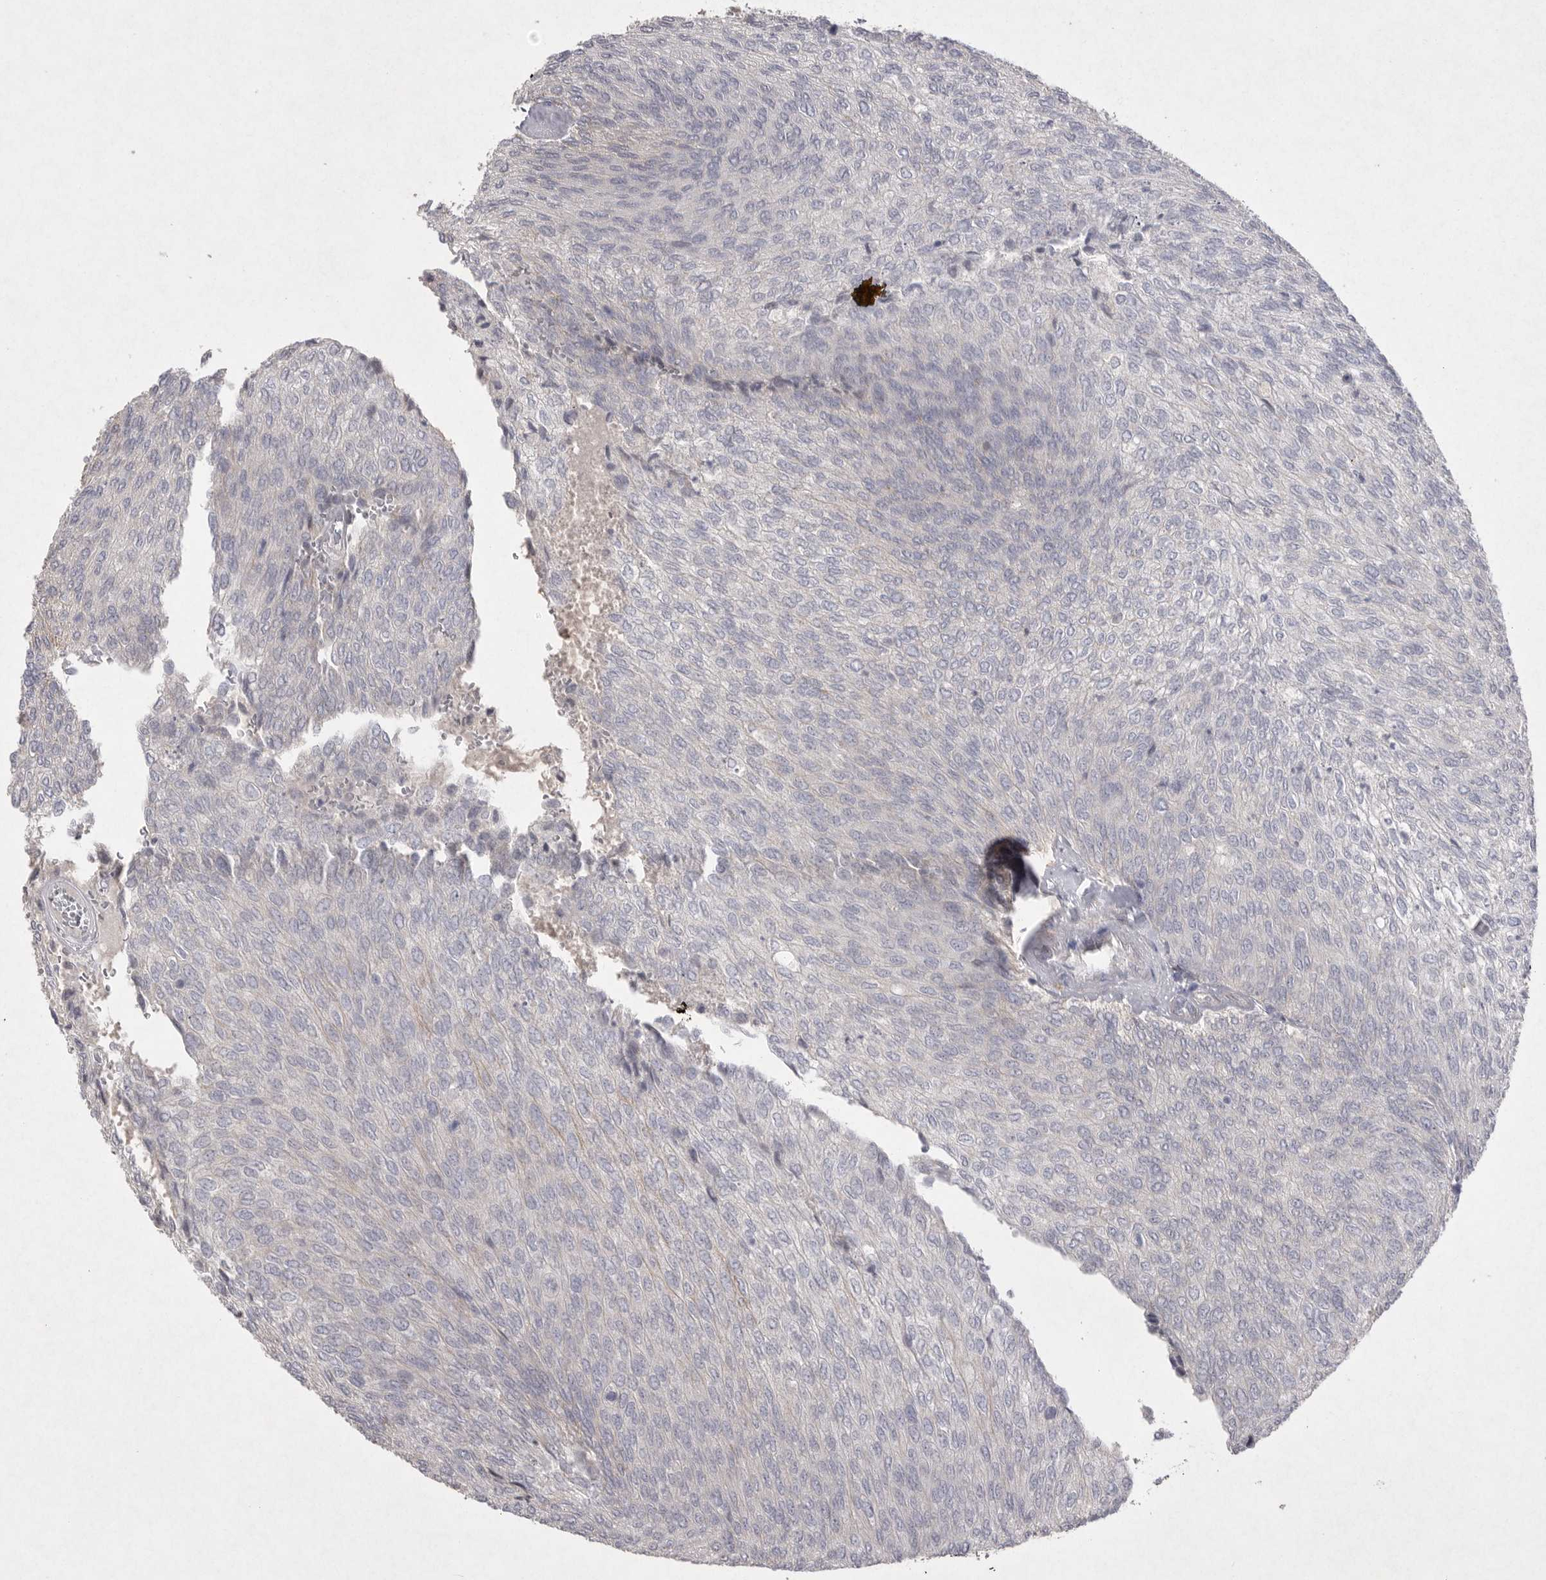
{"staining": {"intensity": "weak", "quantity": "<25%", "location": "cytoplasmic/membranous"}, "tissue": "urothelial cancer", "cell_type": "Tumor cells", "image_type": "cancer", "snomed": [{"axis": "morphology", "description": "Urothelial carcinoma, Low grade"}, {"axis": "topography", "description": "Urinary bladder"}], "caption": "Tumor cells show no significant positivity in urothelial cancer. (Immunohistochemistry (ihc), brightfield microscopy, high magnification).", "gene": "VANGL2", "patient": {"sex": "female", "age": 79}}